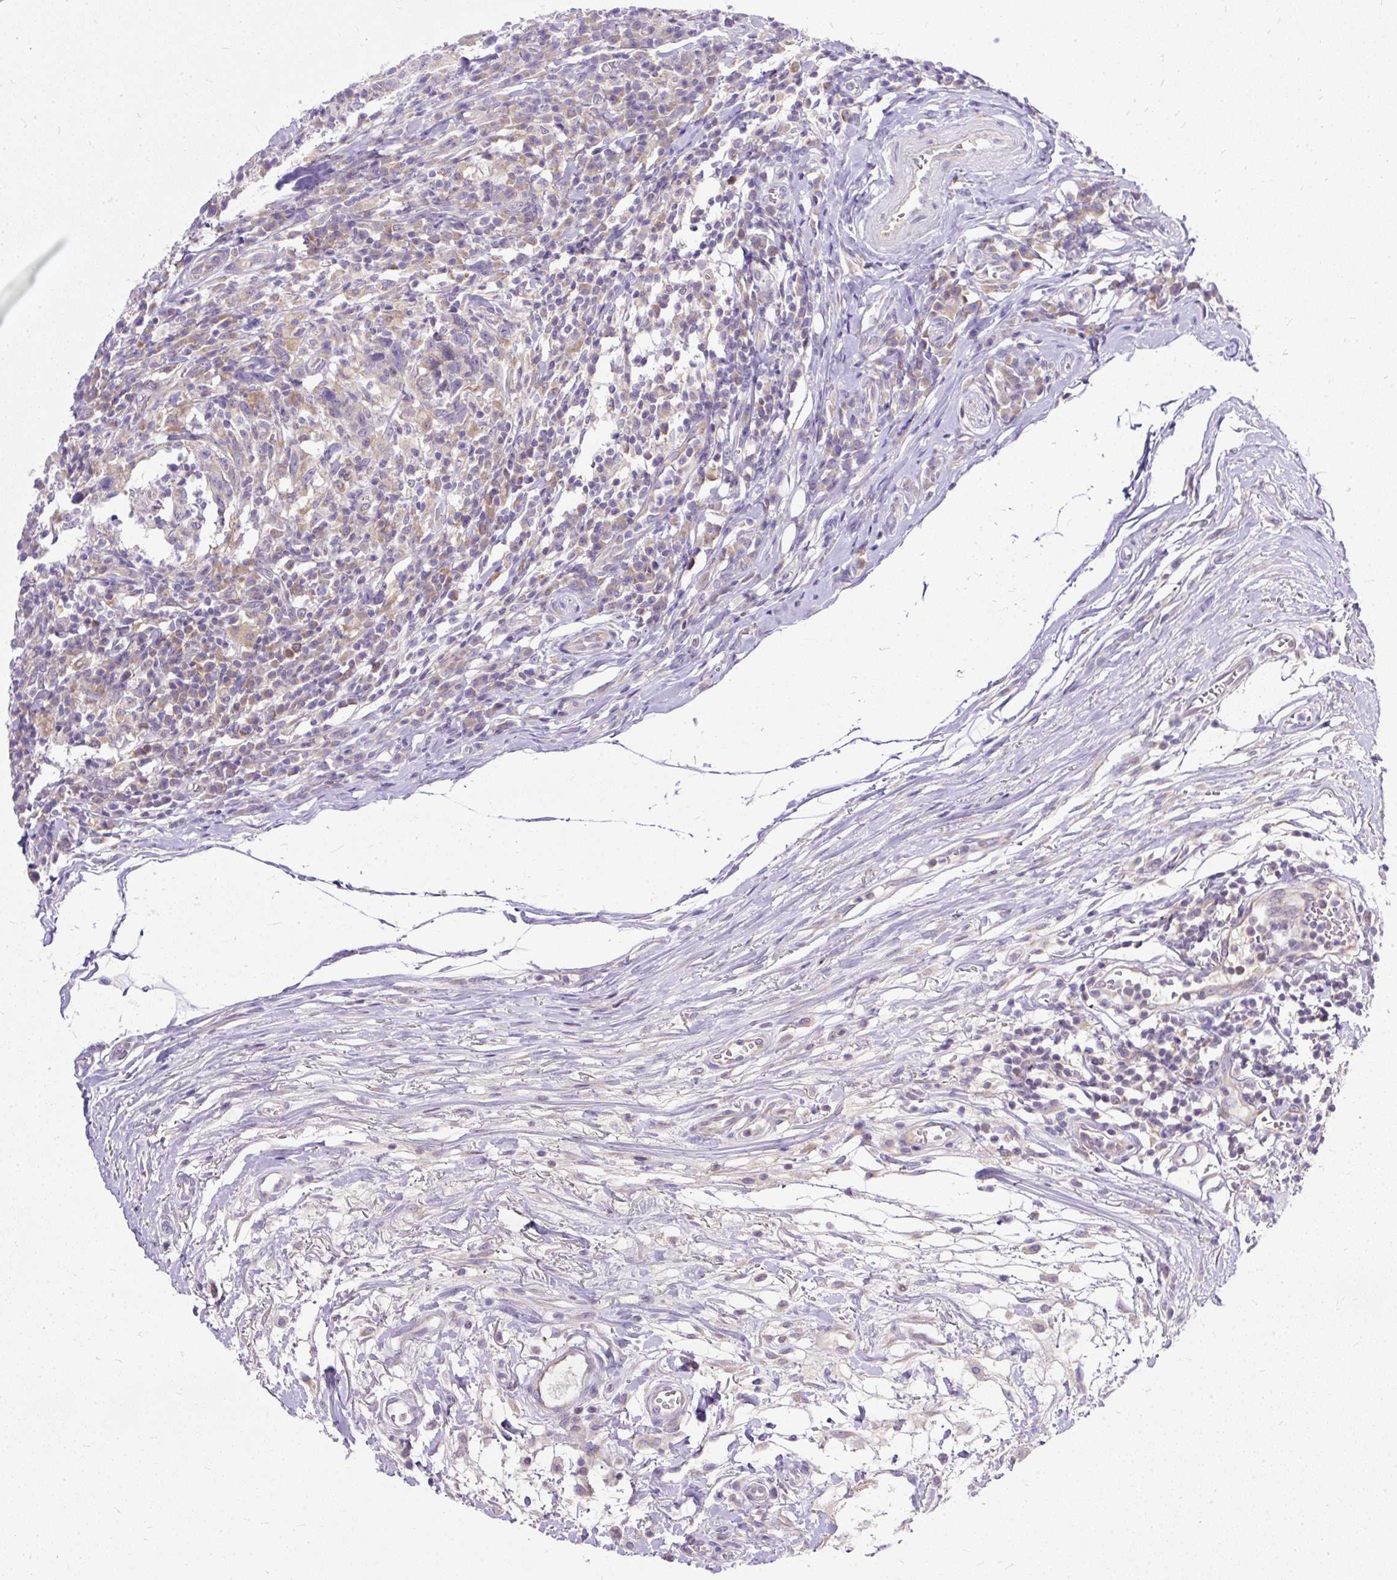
{"staining": {"intensity": "weak", "quantity": "<25%", "location": "cytoplasmic/membranous"}, "tissue": "head and neck cancer", "cell_type": "Tumor cells", "image_type": "cancer", "snomed": [{"axis": "morphology", "description": "Squamous cell carcinoma, NOS"}, {"axis": "topography", "description": "Head-Neck"}], "caption": "The IHC histopathology image has no significant staining in tumor cells of head and neck cancer tissue.", "gene": "AMFR", "patient": {"sex": "male", "age": 66}}